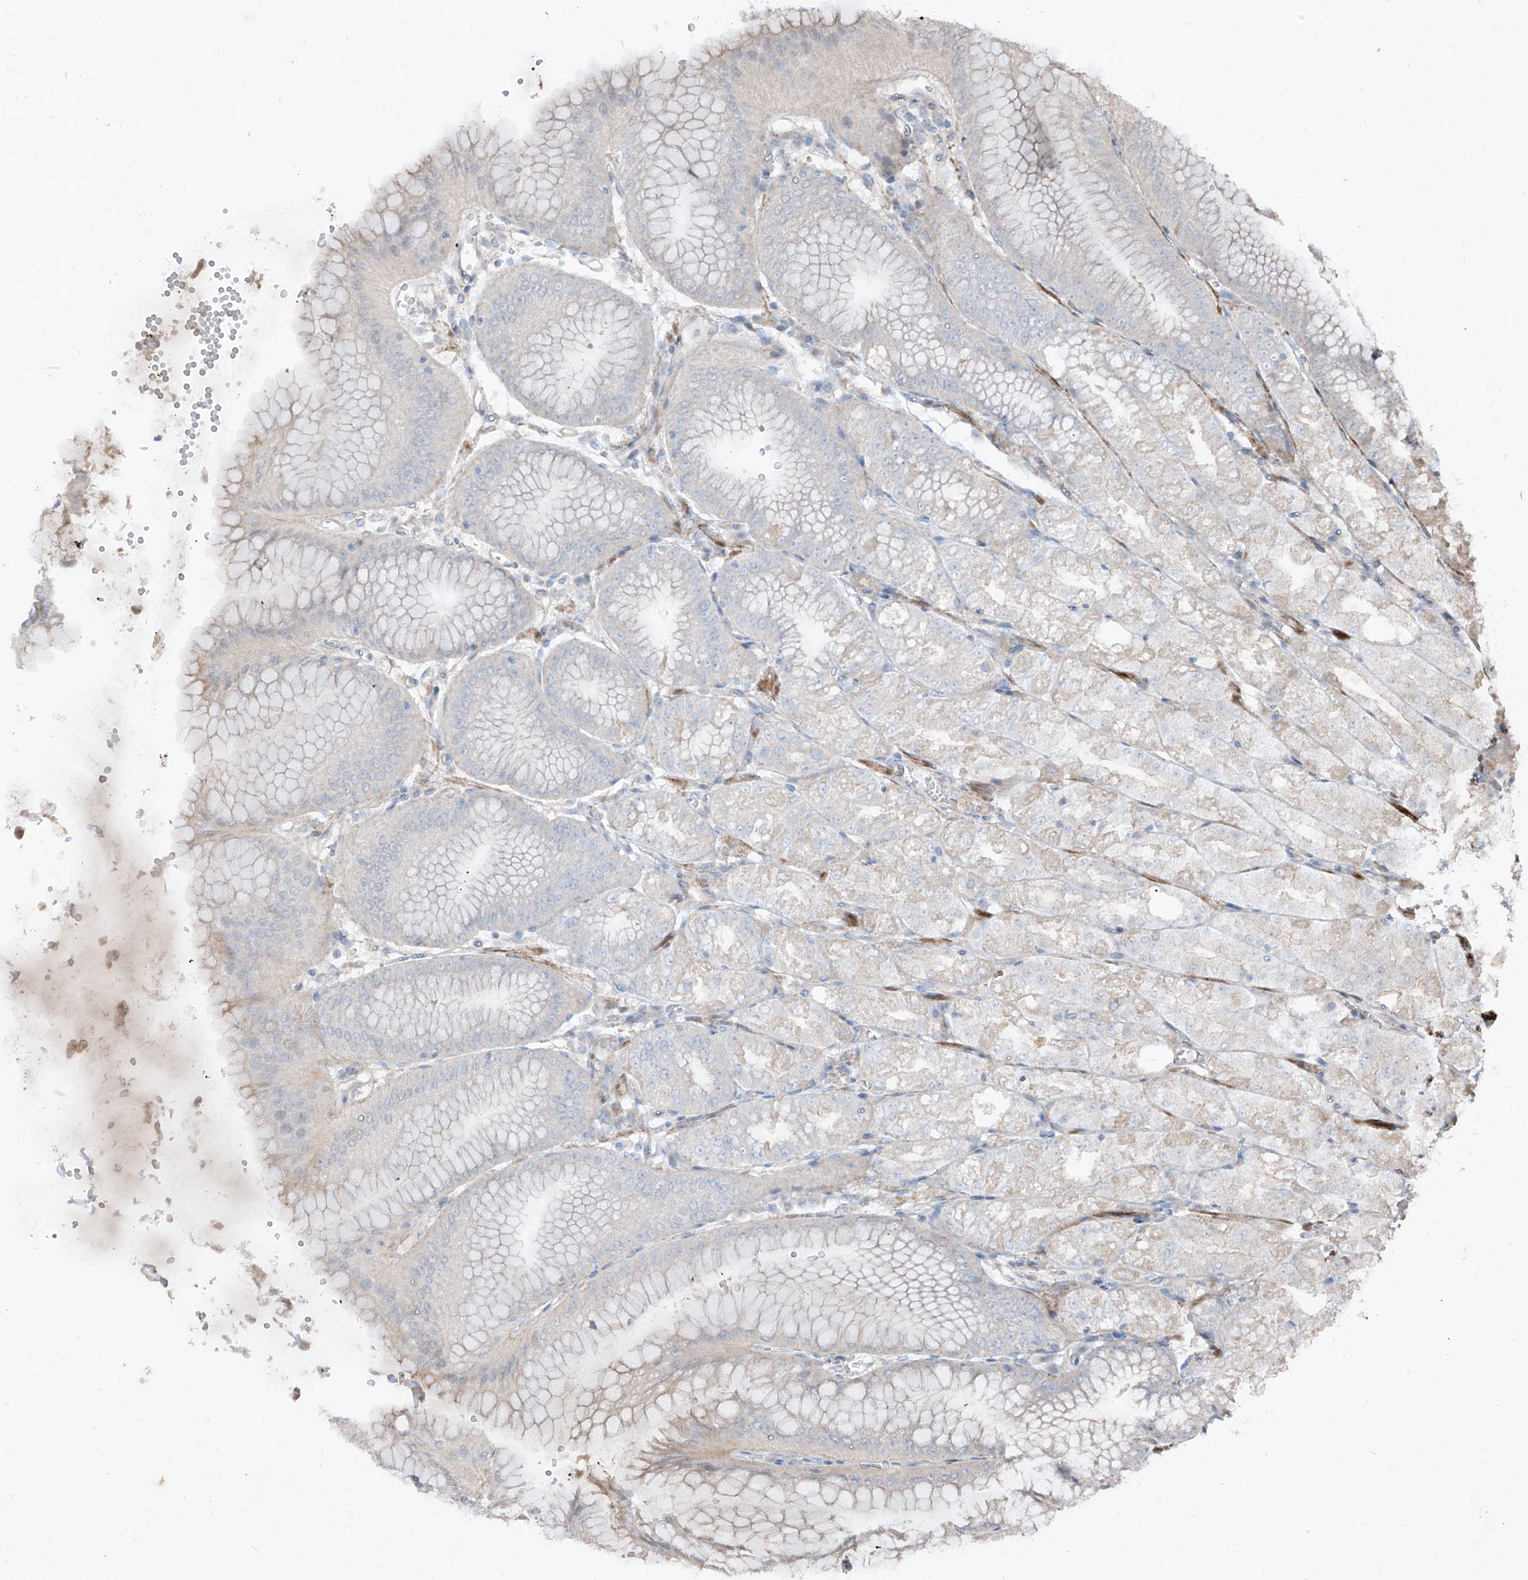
{"staining": {"intensity": "weak", "quantity": "<25%", "location": "cytoplasmic/membranous"}, "tissue": "stomach", "cell_type": "Glandular cells", "image_type": "normal", "snomed": [{"axis": "morphology", "description": "Normal tissue, NOS"}, {"axis": "topography", "description": "Stomach, lower"}], "caption": "A high-resolution photomicrograph shows IHC staining of normal stomach, which displays no significant staining in glandular cells.", "gene": "UFD1", "patient": {"sex": "male", "age": 71}}